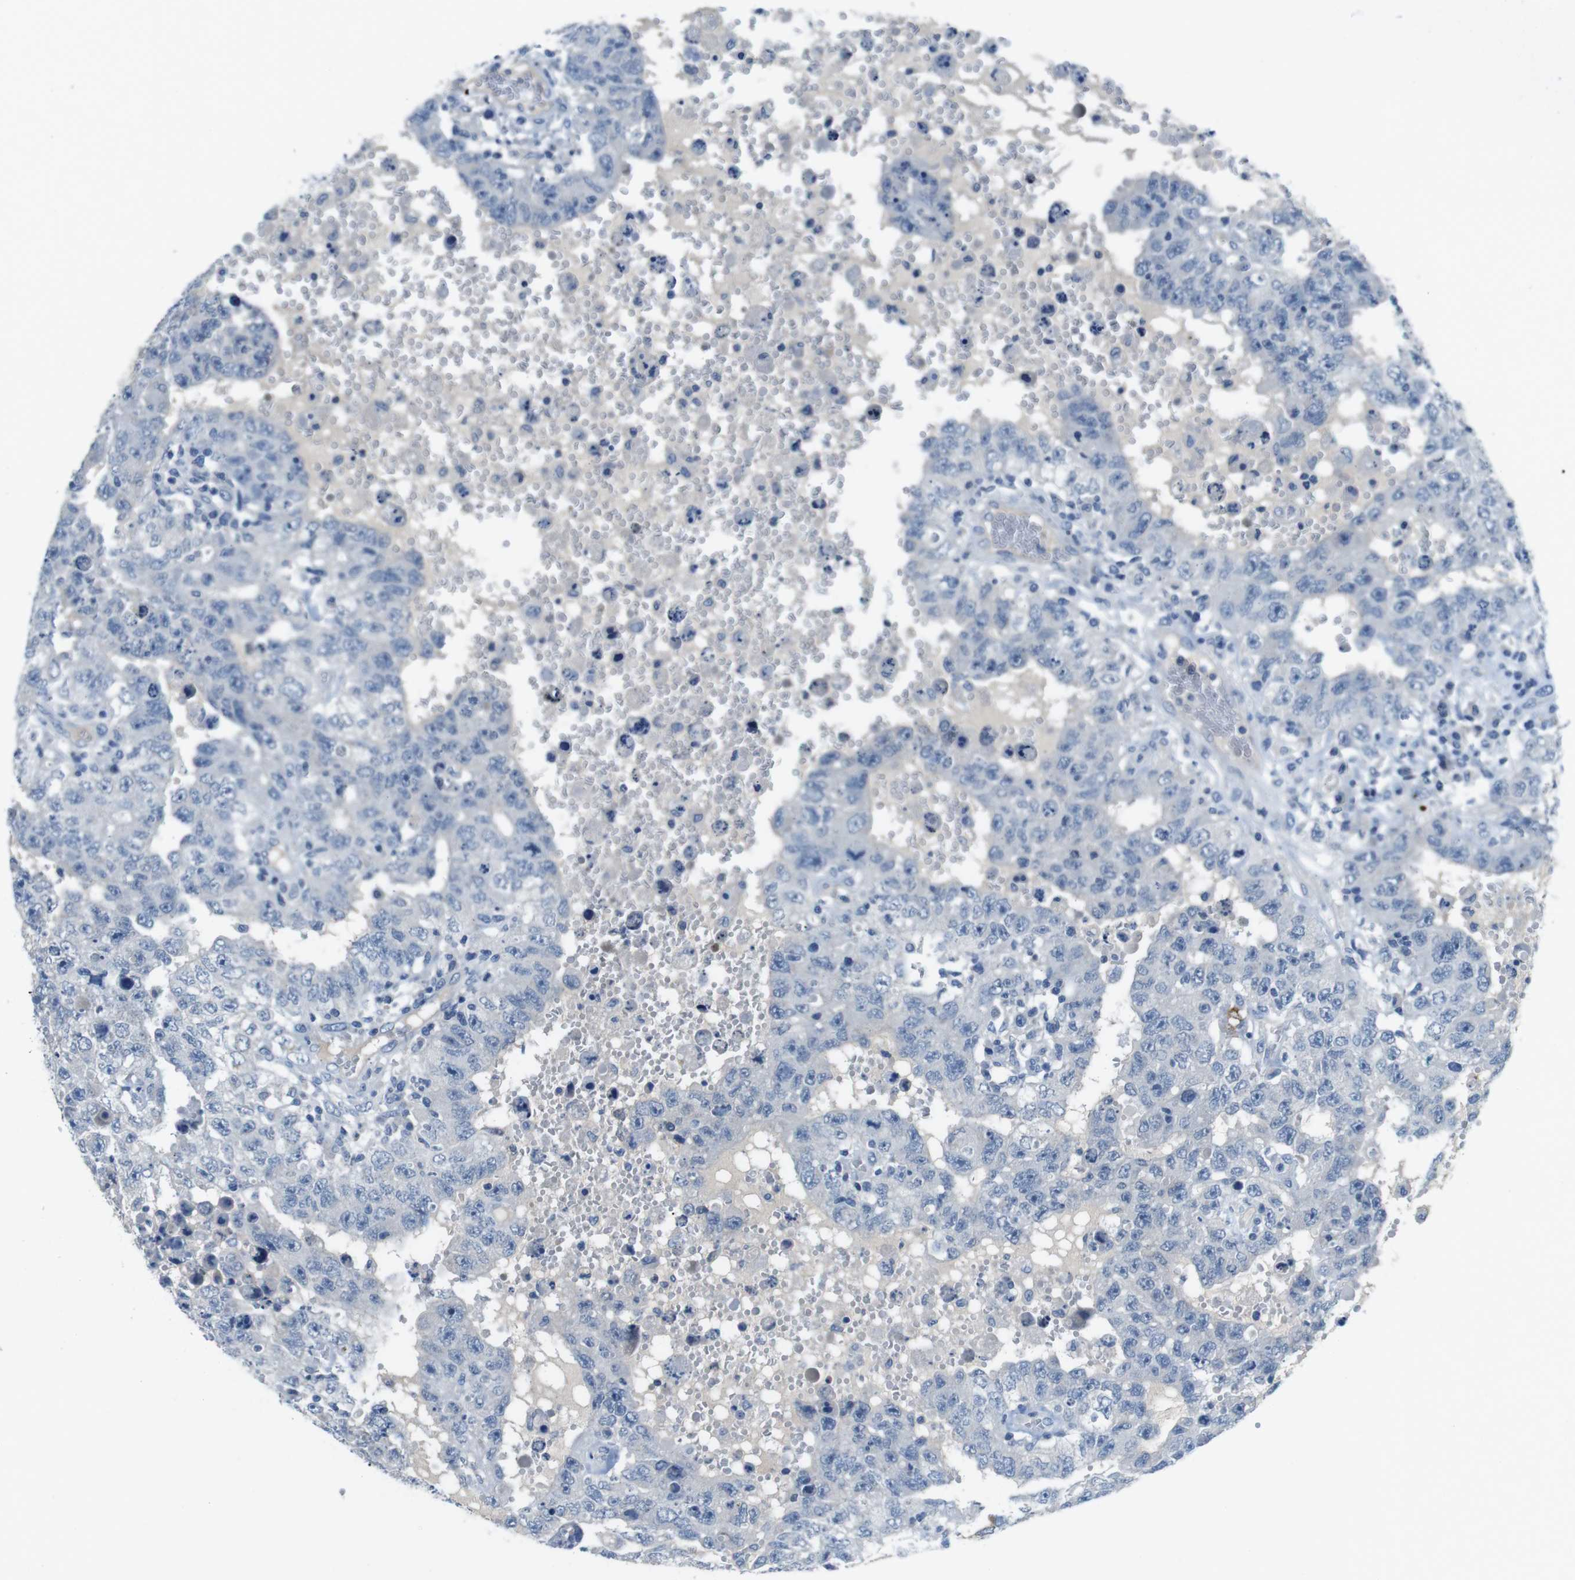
{"staining": {"intensity": "negative", "quantity": "none", "location": "none"}, "tissue": "testis cancer", "cell_type": "Tumor cells", "image_type": "cancer", "snomed": [{"axis": "morphology", "description": "Carcinoma, Embryonal, NOS"}, {"axis": "topography", "description": "Testis"}], "caption": "Embryonal carcinoma (testis) was stained to show a protein in brown. There is no significant staining in tumor cells.", "gene": "SLC35A3", "patient": {"sex": "male", "age": 26}}